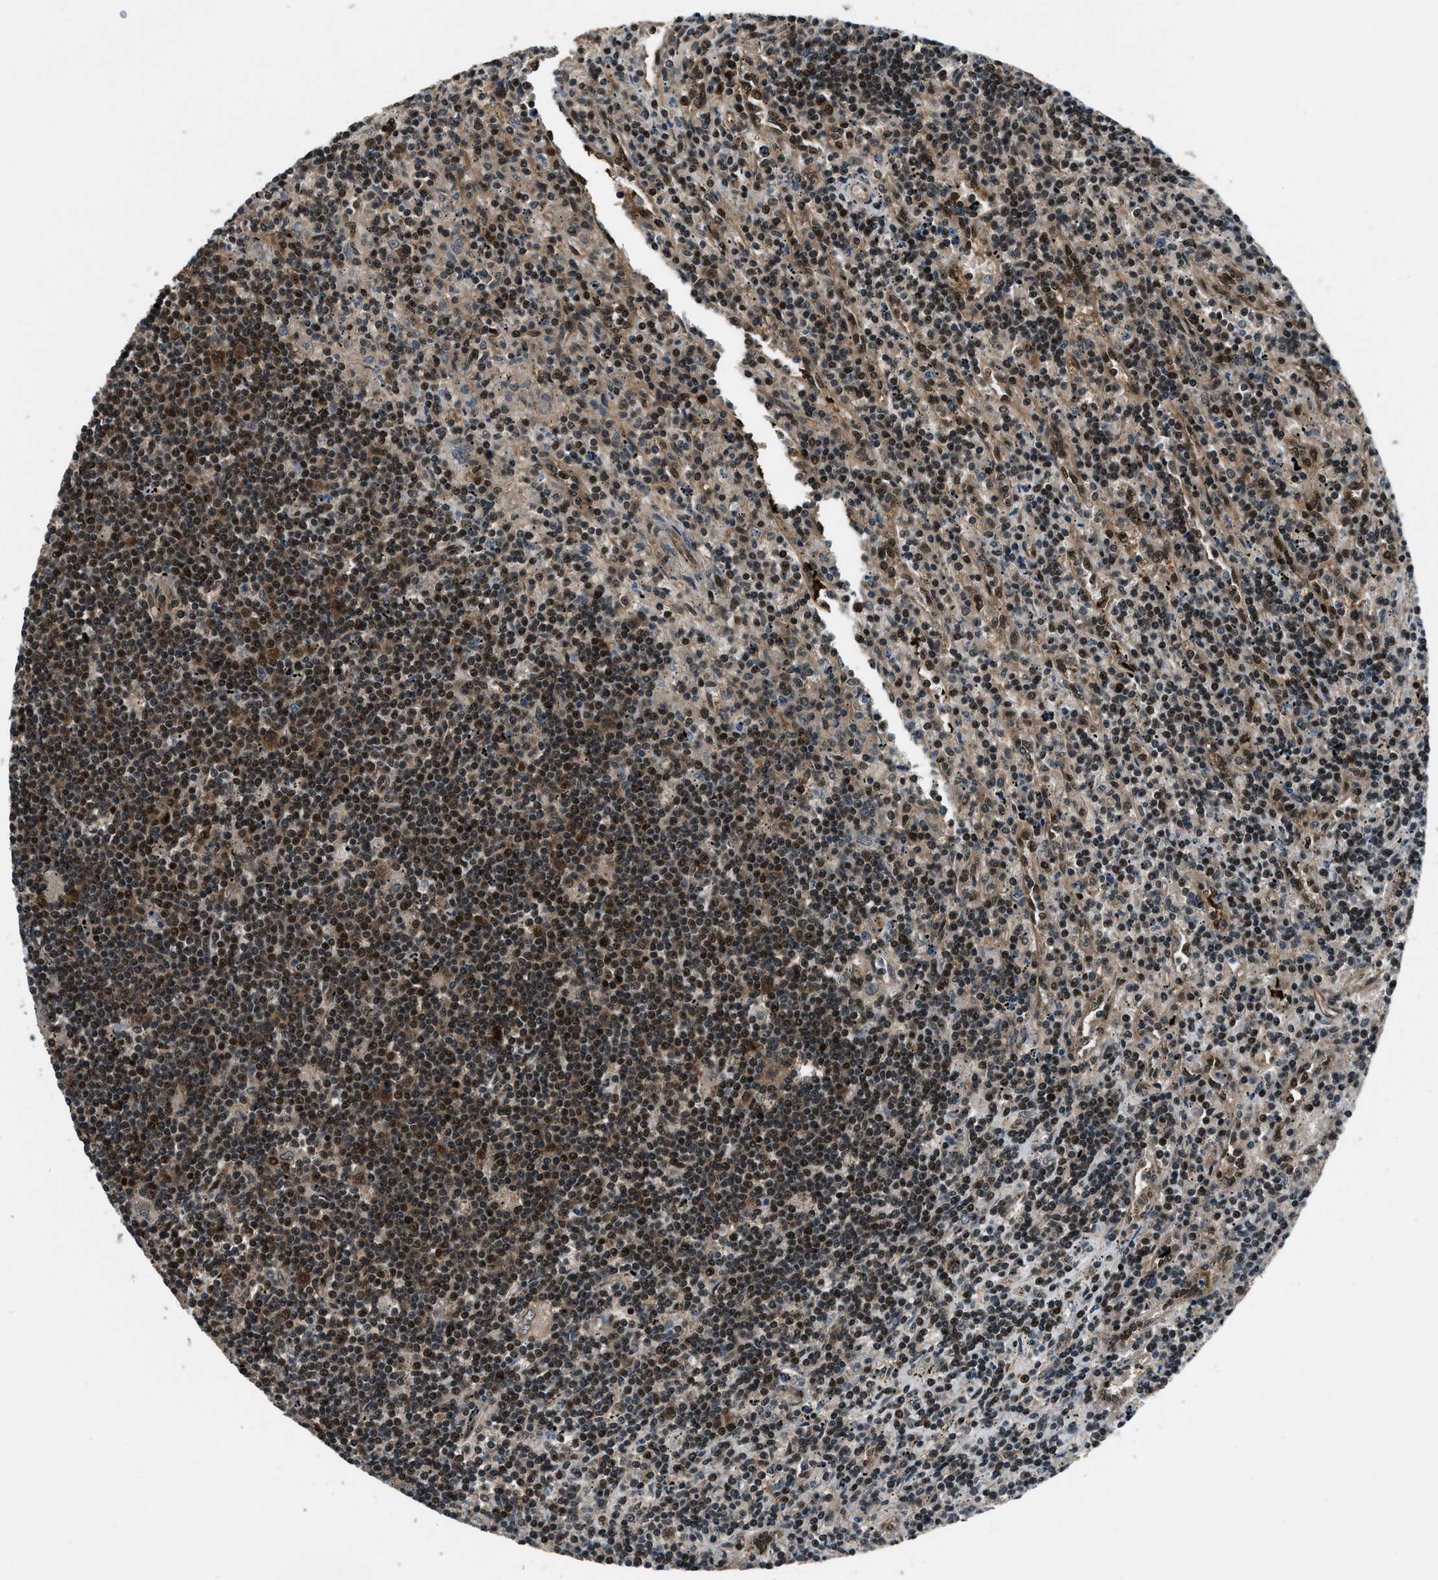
{"staining": {"intensity": "strong", "quantity": "25%-75%", "location": "cytoplasmic/membranous,nuclear"}, "tissue": "lymphoma", "cell_type": "Tumor cells", "image_type": "cancer", "snomed": [{"axis": "morphology", "description": "Malignant lymphoma, non-Hodgkin's type, Low grade"}, {"axis": "topography", "description": "Spleen"}], "caption": "Tumor cells demonstrate high levels of strong cytoplasmic/membranous and nuclear positivity in about 25%-75% of cells in lymphoma. (Stains: DAB (3,3'-diaminobenzidine) in brown, nuclei in blue, Microscopy: brightfield microscopy at high magnification).", "gene": "NUDCD3", "patient": {"sex": "male", "age": 76}}